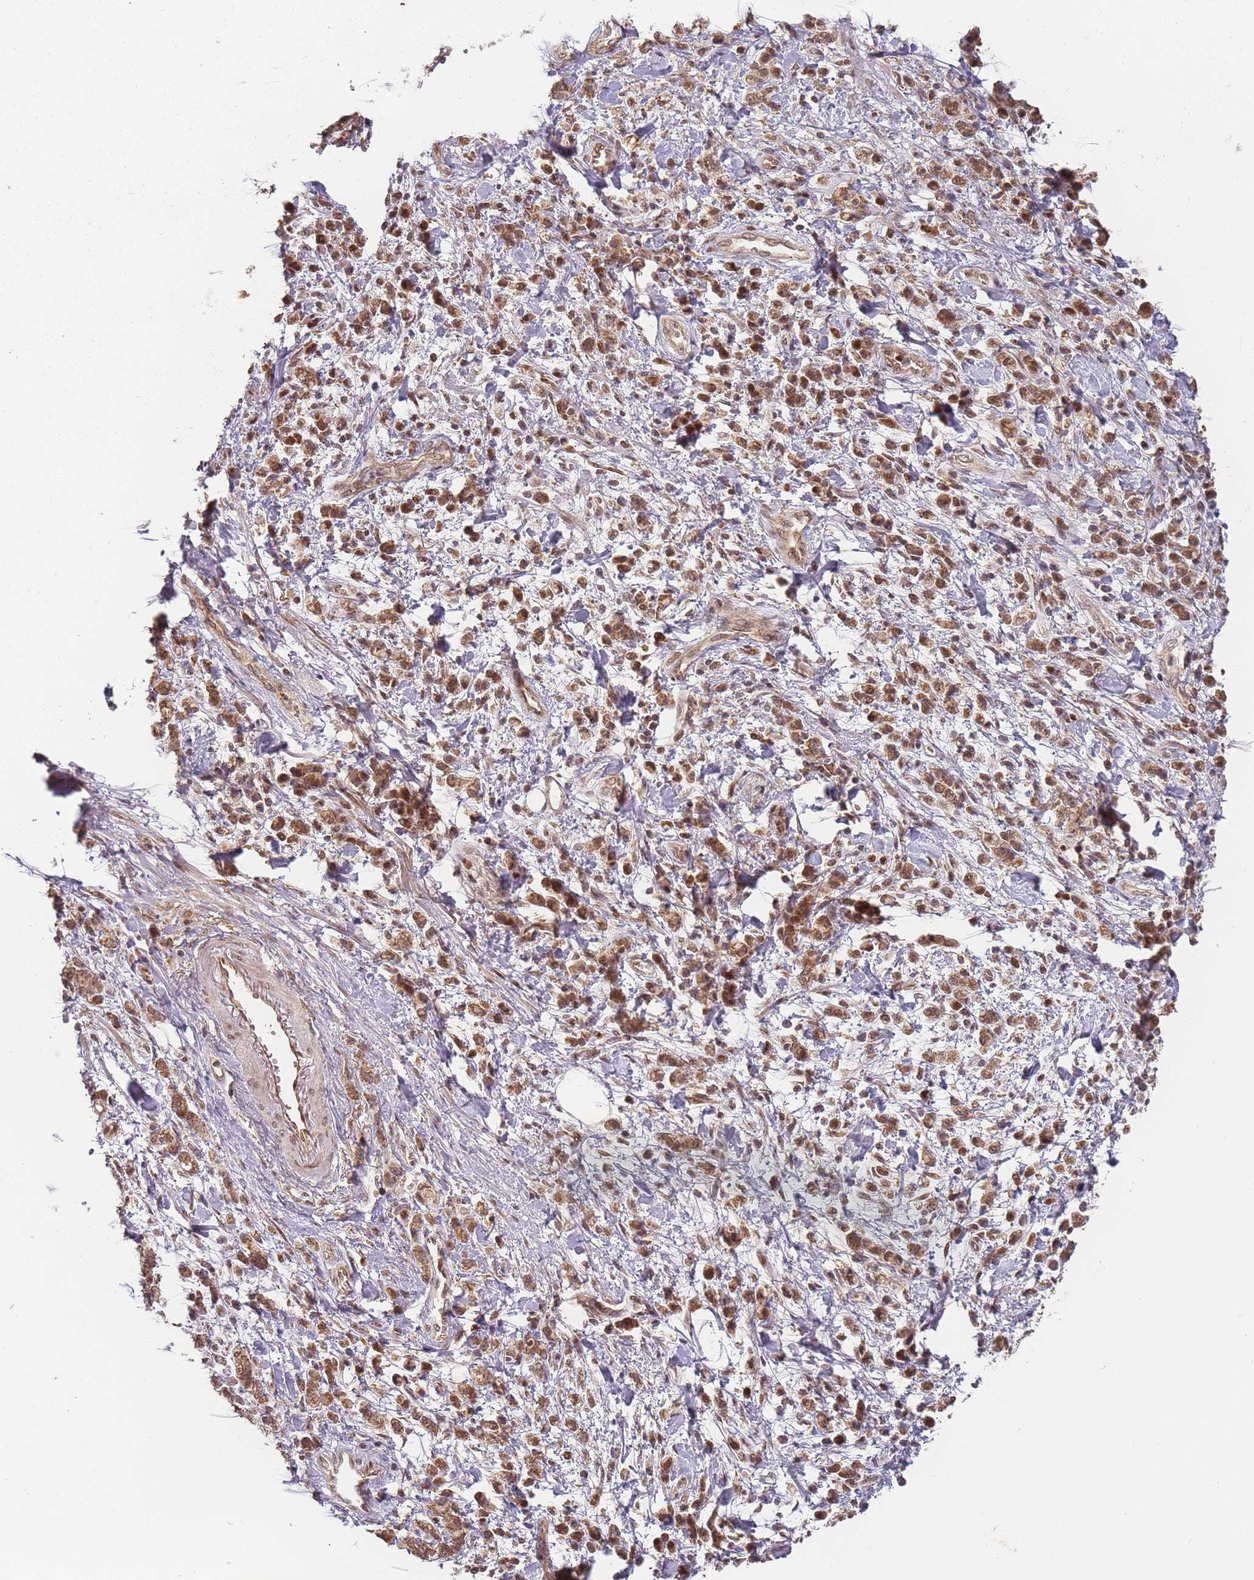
{"staining": {"intensity": "moderate", "quantity": ">75%", "location": "cytoplasmic/membranous,nuclear"}, "tissue": "stomach cancer", "cell_type": "Tumor cells", "image_type": "cancer", "snomed": [{"axis": "morphology", "description": "Adenocarcinoma, NOS"}, {"axis": "topography", "description": "Stomach"}], "caption": "Human adenocarcinoma (stomach) stained for a protein (brown) demonstrates moderate cytoplasmic/membranous and nuclear positive staining in approximately >75% of tumor cells.", "gene": "ZNF497", "patient": {"sex": "male", "age": 76}}